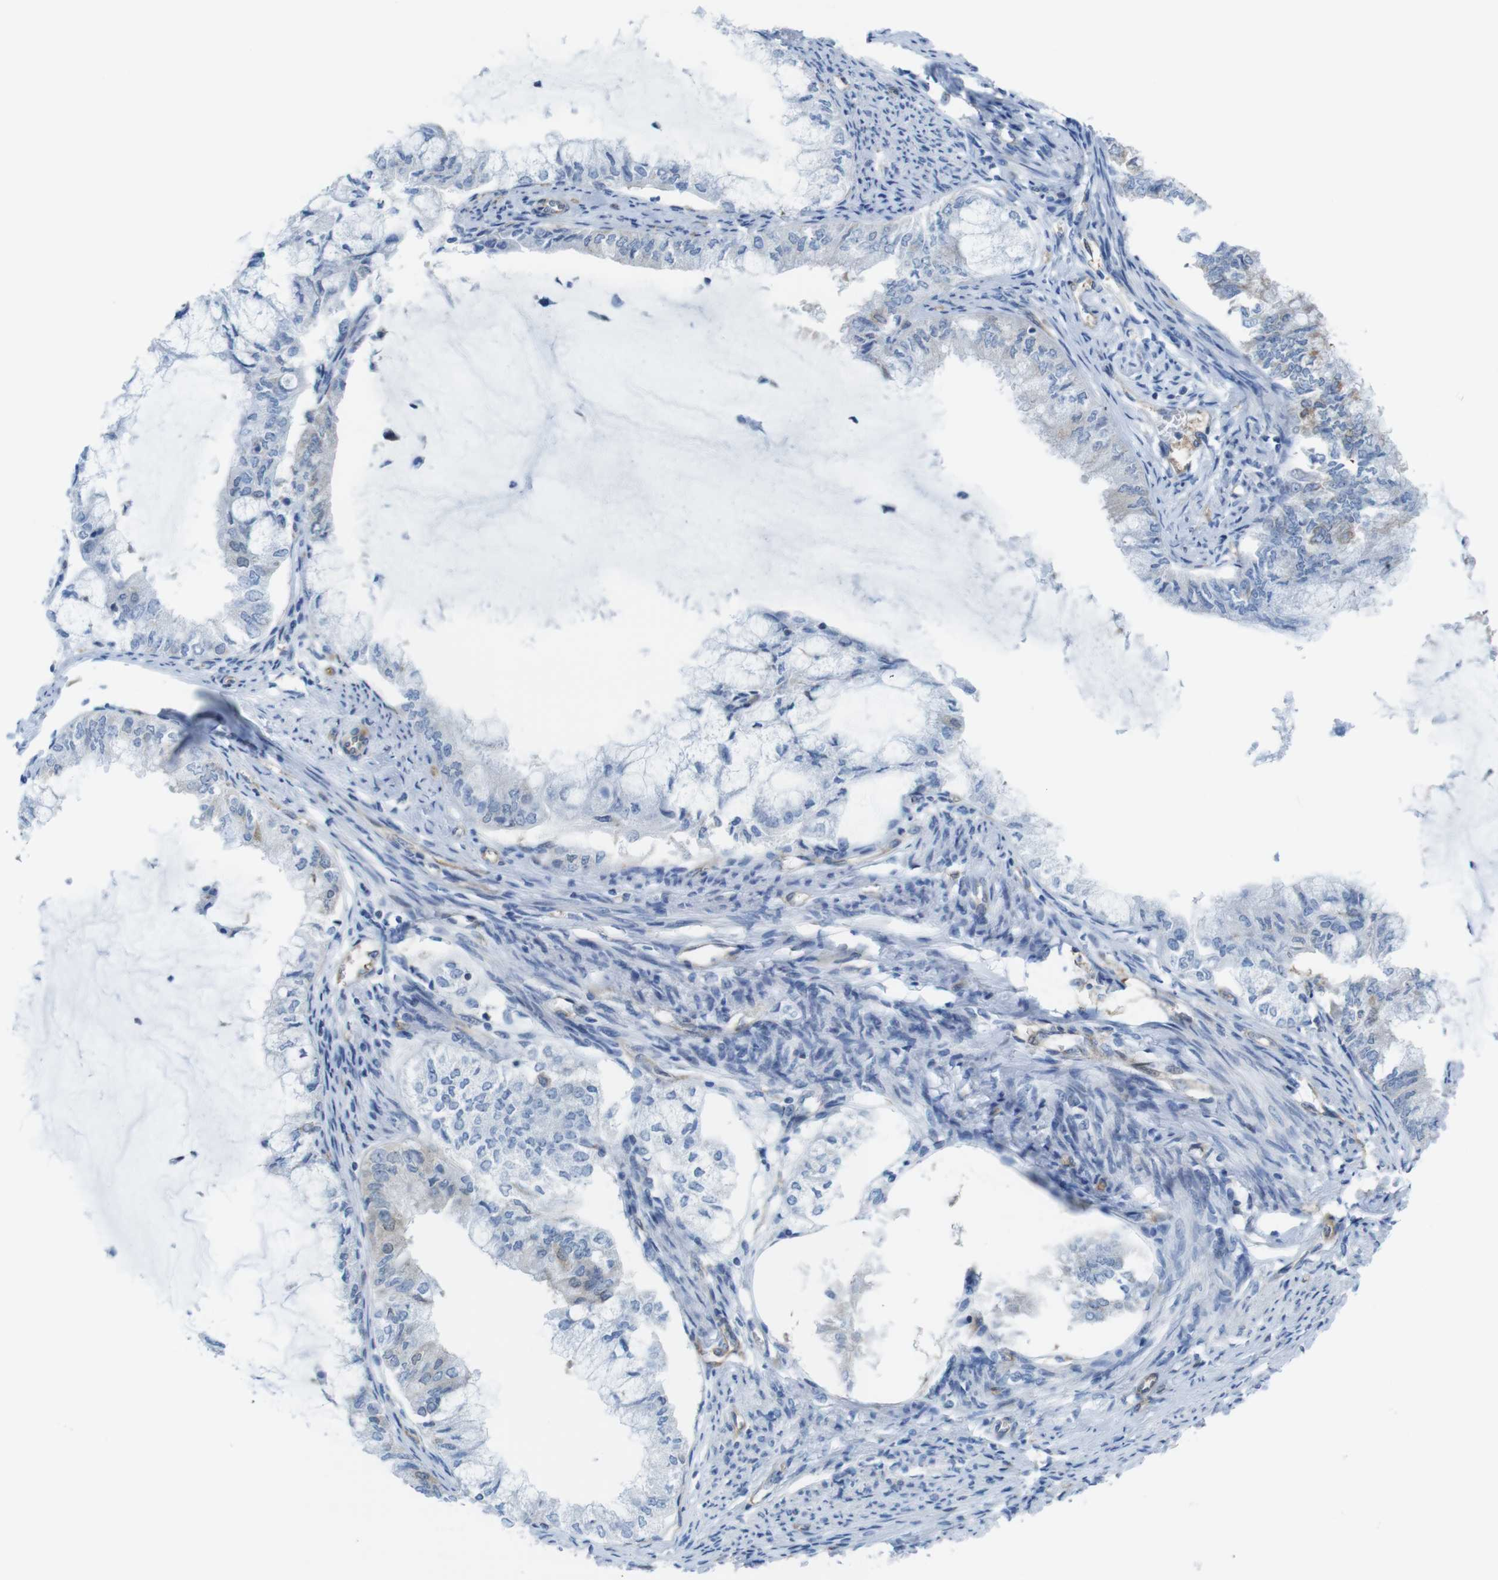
{"staining": {"intensity": "weak", "quantity": "<25%", "location": "cytoplasmic/membranous"}, "tissue": "endometrial cancer", "cell_type": "Tumor cells", "image_type": "cancer", "snomed": [{"axis": "morphology", "description": "Adenocarcinoma, NOS"}, {"axis": "topography", "description": "Endometrium"}], "caption": "This image is of endometrial cancer (adenocarcinoma) stained with IHC to label a protein in brown with the nuclei are counter-stained blue. There is no positivity in tumor cells.", "gene": "DIAPH2", "patient": {"sex": "female", "age": 86}}